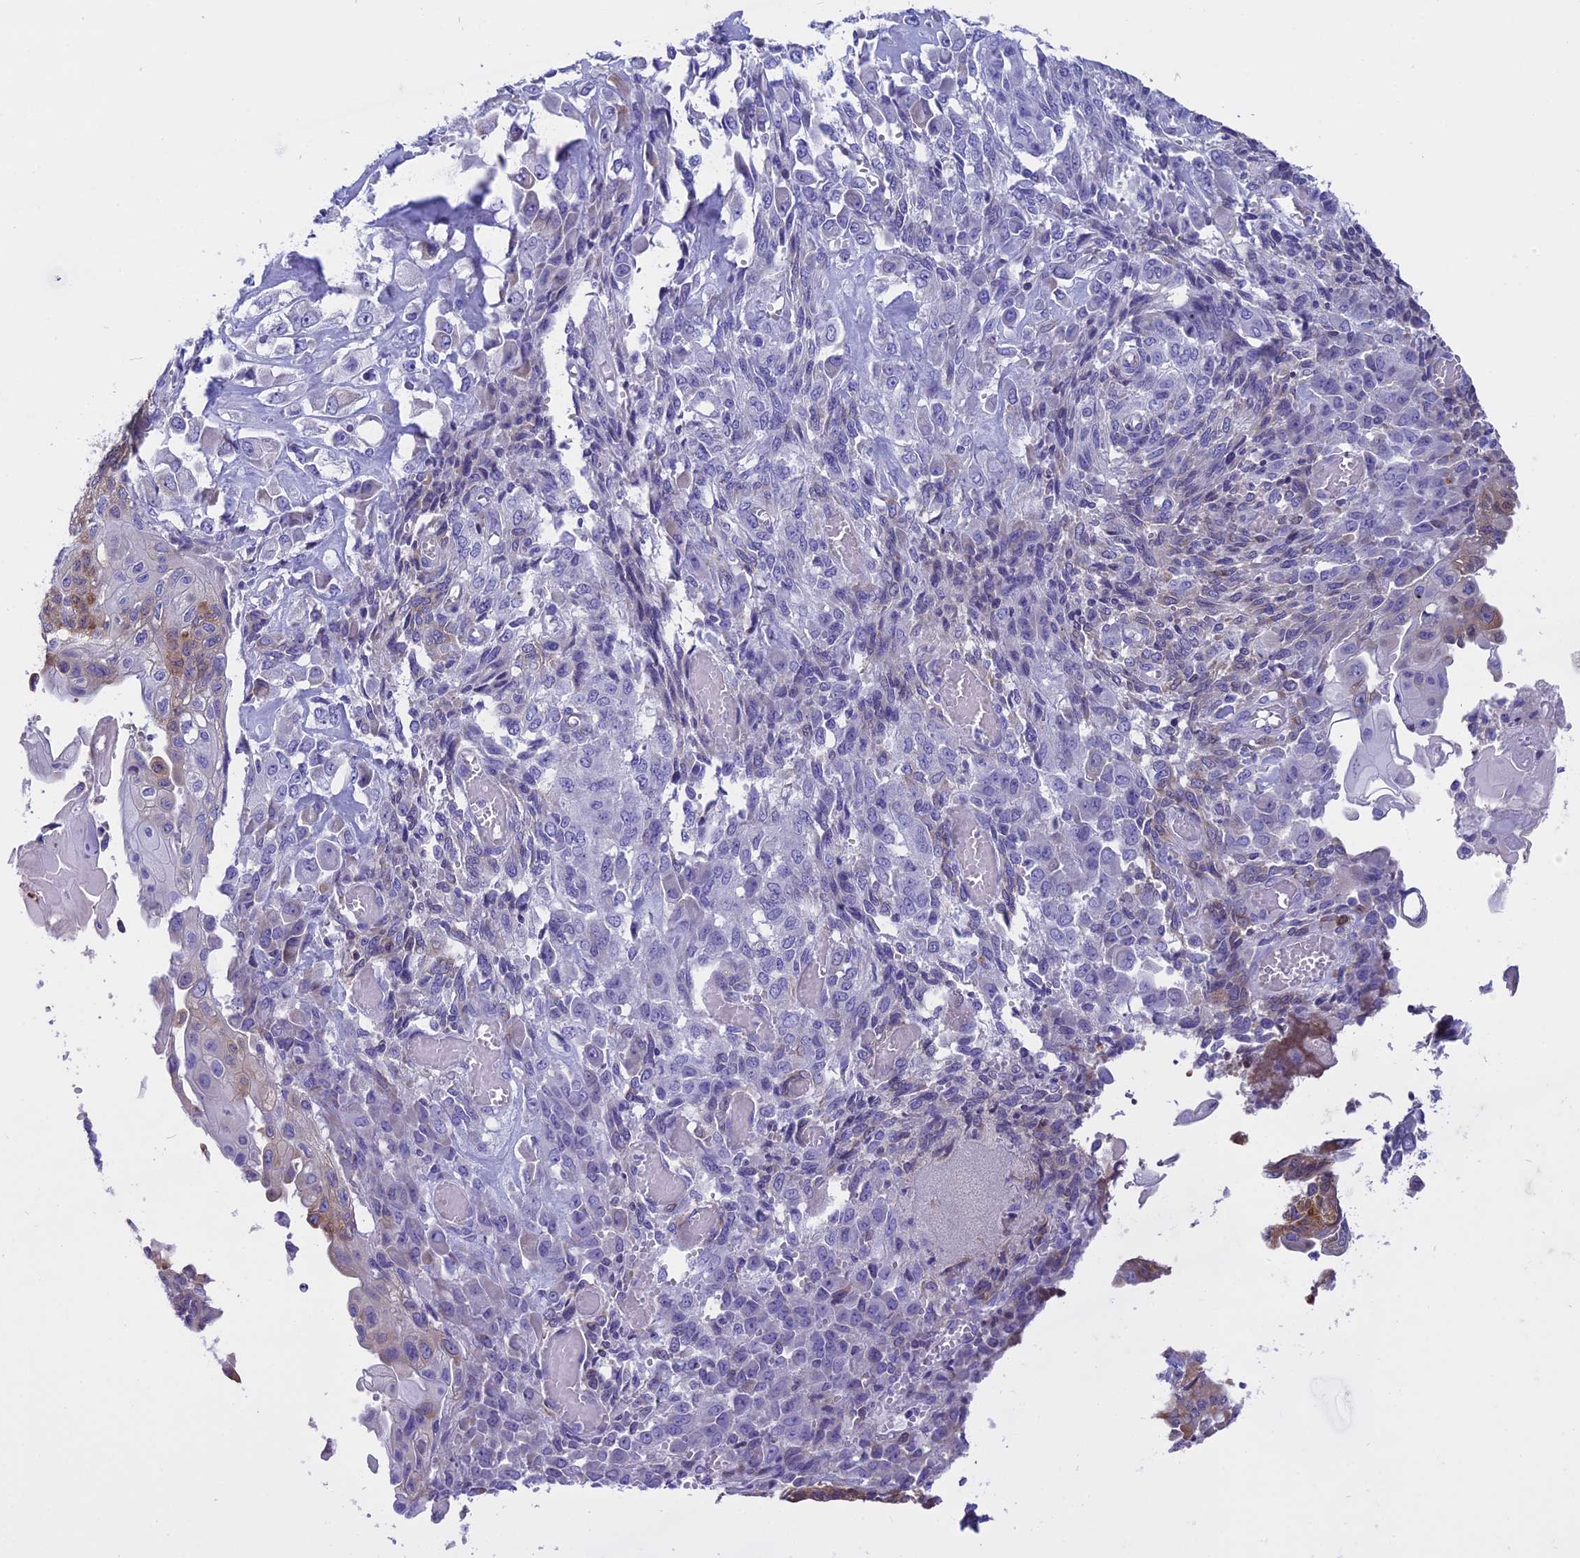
{"staining": {"intensity": "weak", "quantity": "25%-75%", "location": "cytoplasmic/membranous"}, "tissue": "endometrial cancer", "cell_type": "Tumor cells", "image_type": "cancer", "snomed": [{"axis": "morphology", "description": "Adenocarcinoma, NOS"}, {"axis": "topography", "description": "Endometrium"}], "caption": "Weak cytoplasmic/membranous expression is seen in about 25%-75% of tumor cells in adenocarcinoma (endometrial). (DAB = brown stain, brightfield microscopy at high magnification).", "gene": "KCTD14", "patient": {"sex": "female", "age": 32}}